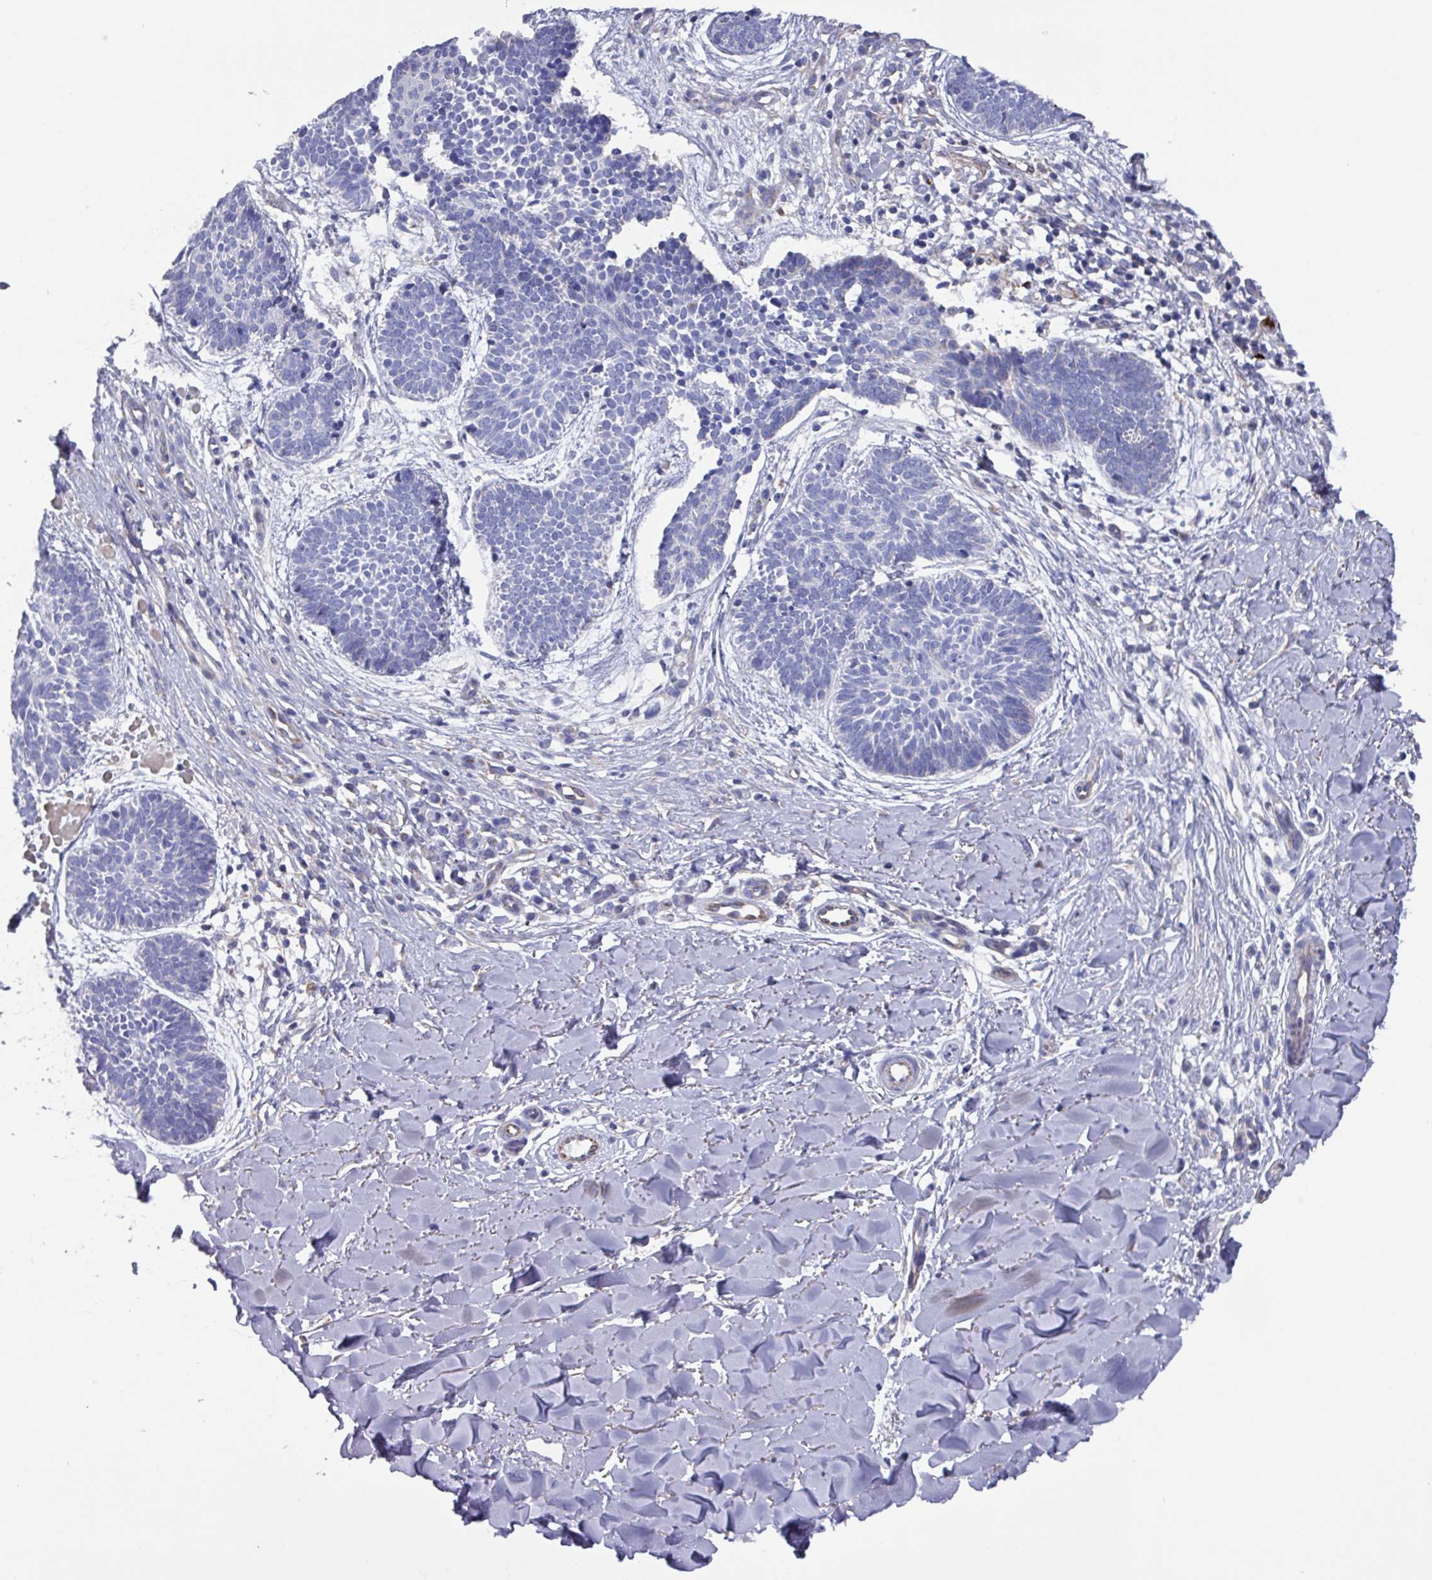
{"staining": {"intensity": "negative", "quantity": "none", "location": "none"}, "tissue": "skin cancer", "cell_type": "Tumor cells", "image_type": "cancer", "snomed": [{"axis": "morphology", "description": "Basal cell carcinoma"}, {"axis": "topography", "description": "Skin"}], "caption": "IHC of basal cell carcinoma (skin) displays no expression in tumor cells. The staining is performed using DAB brown chromogen with nuclei counter-stained in using hematoxylin.", "gene": "UQCC2", "patient": {"sex": "male", "age": 49}}